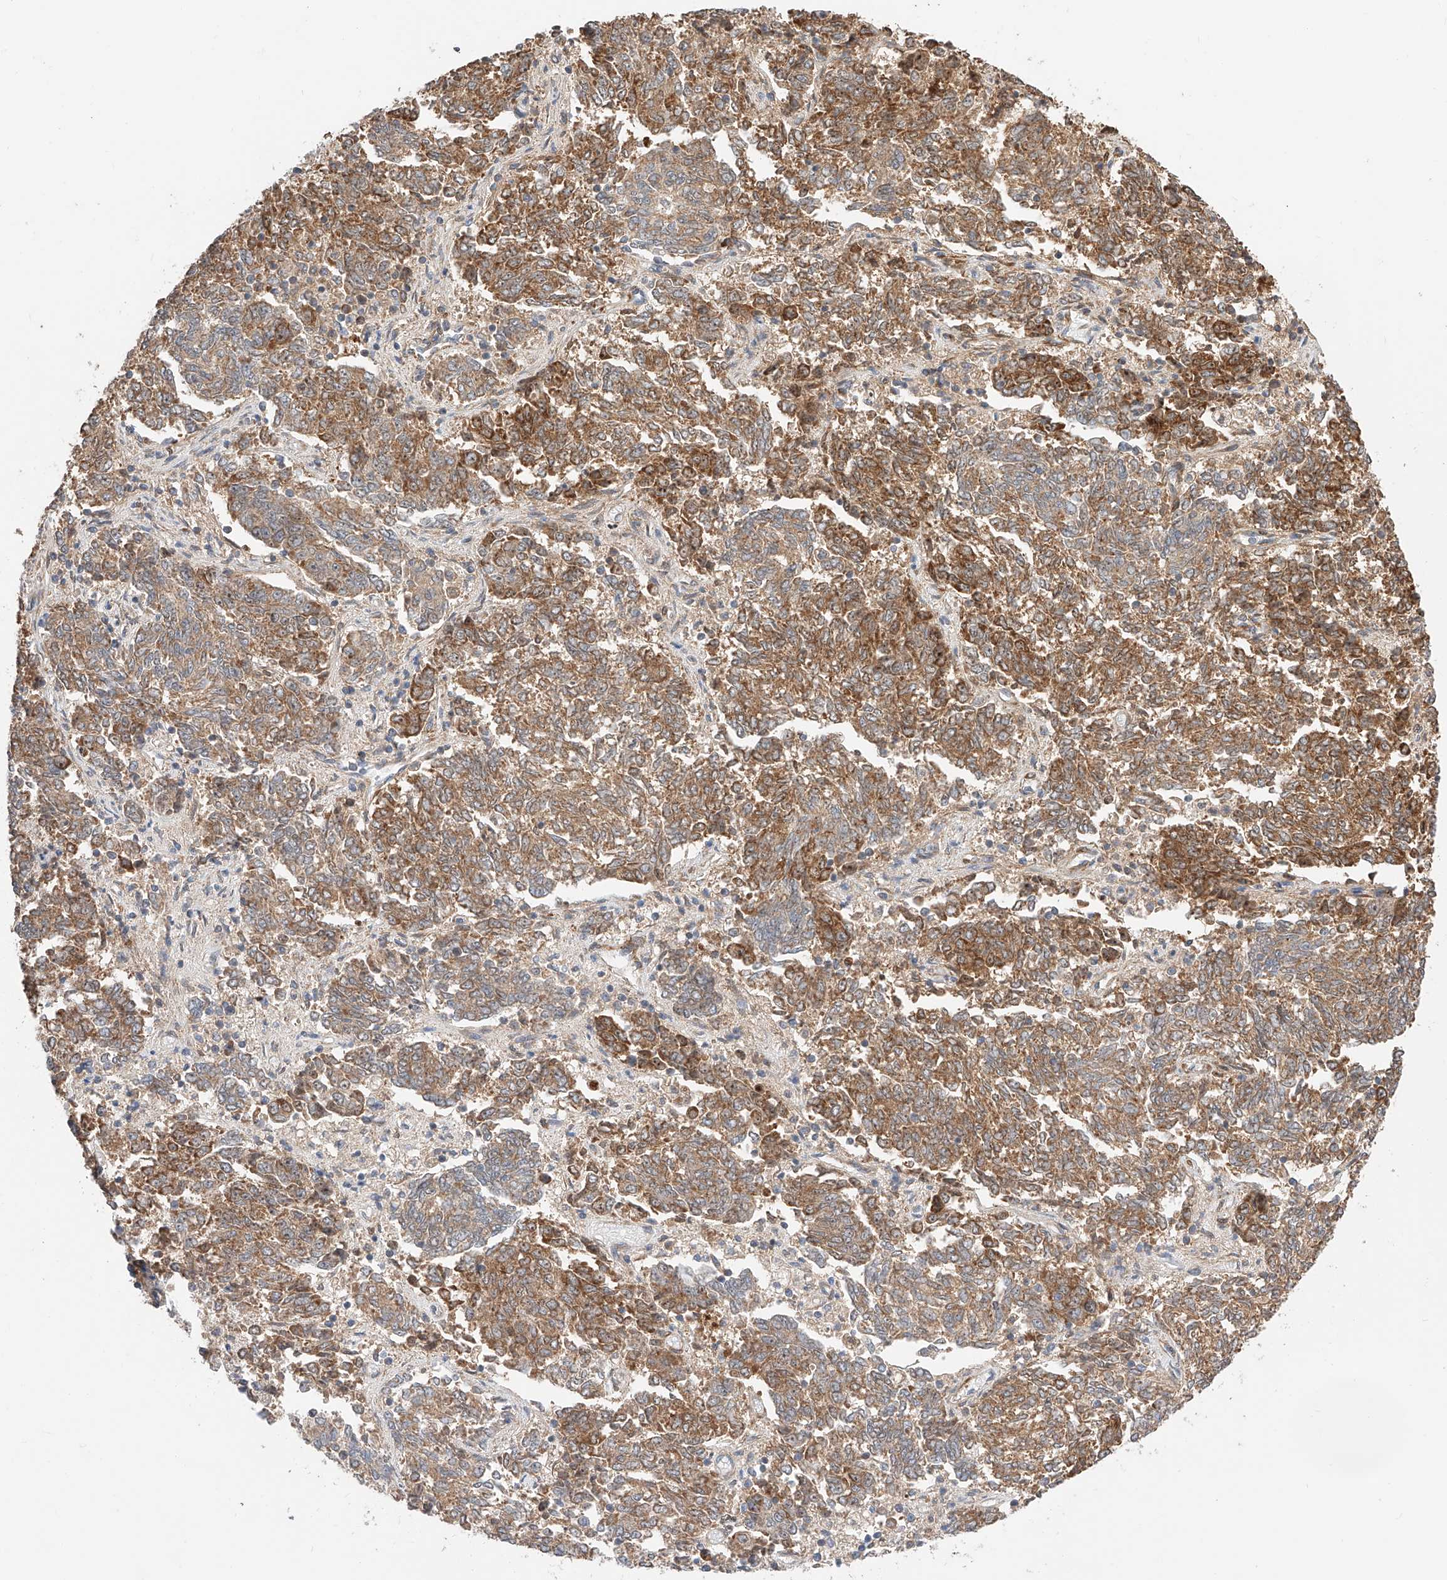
{"staining": {"intensity": "moderate", "quantity": ">75%", "location": "cytoplasmic/membranous"}, "tissue": "endometrial cancer", "cell_type": "Tumor cells", "image_type": "cancer", "snomed": [{"axis": "morphology", "description": "Adenocarcinoma, NOS"}, {"axis": "topography", "description": "Endometrium"}], "caption": "A brown stain highlights moderate cytoplasmic/membranous positivity of a protein in adenocarcinoma (endometrial) tumor cells.", "gene": "RAB23", "patient": {"sex": "female", "age": 80}}